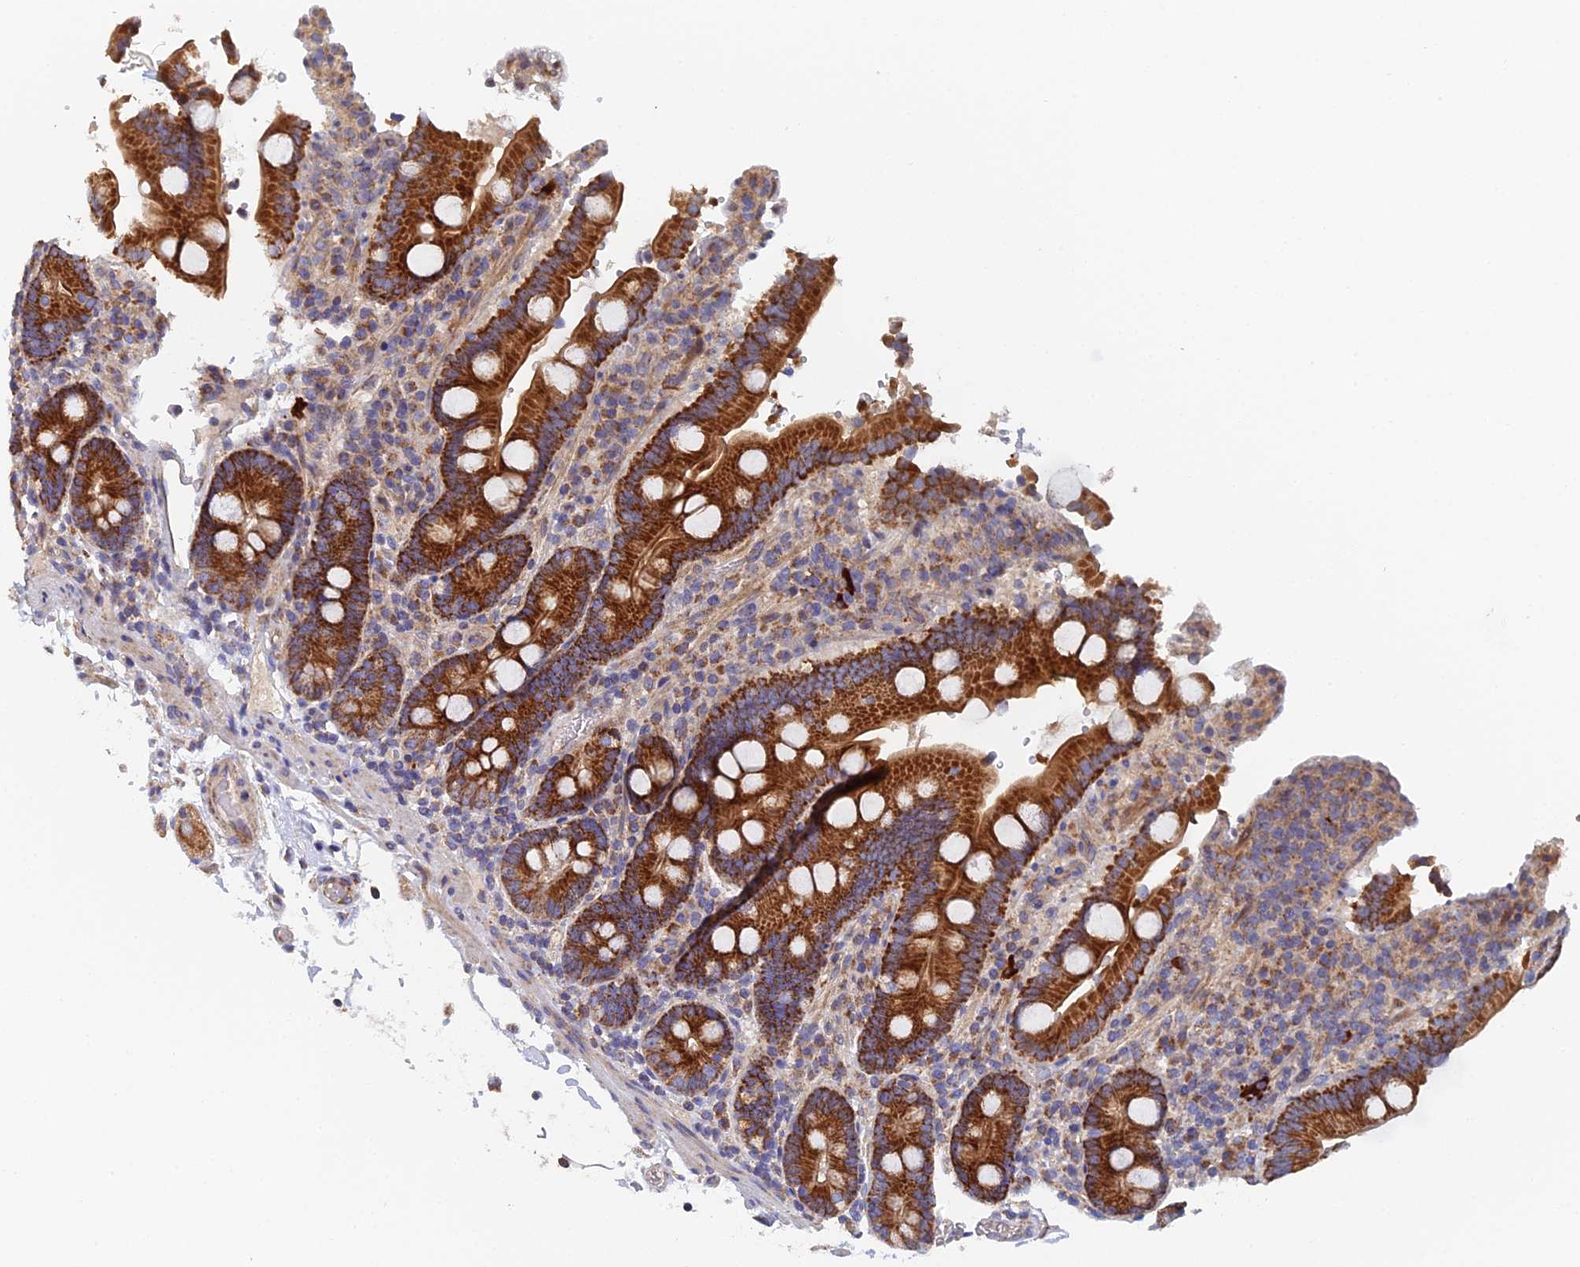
{"staining": {"intensity": "strong", "quantity": ">75%", "location": "cytoplasmic/membranous"}, "tissue": "duodenum", "cell_type": "Glandular cells", "image_type": "normal", "snomed": [{"axis": "morphology", "description": "Normal tissue, NOS"}, {"axis": "topography", "description": "Small intestine, NOS"}], "caption": "Immunohistochemistry staining of benign duodenum, which exhibits high levels of strong cytoplasmic/membranous positivity in approximately >75% of glandular cells indicating strong cytoplasmic/membranous protein staining. The staining was performed using DAB (brown) for protein detection and nuclei were counterstained in hematoxylin (blue).", "gene": "ECSIT", "patient": {"sex": "female", "age": 71}}